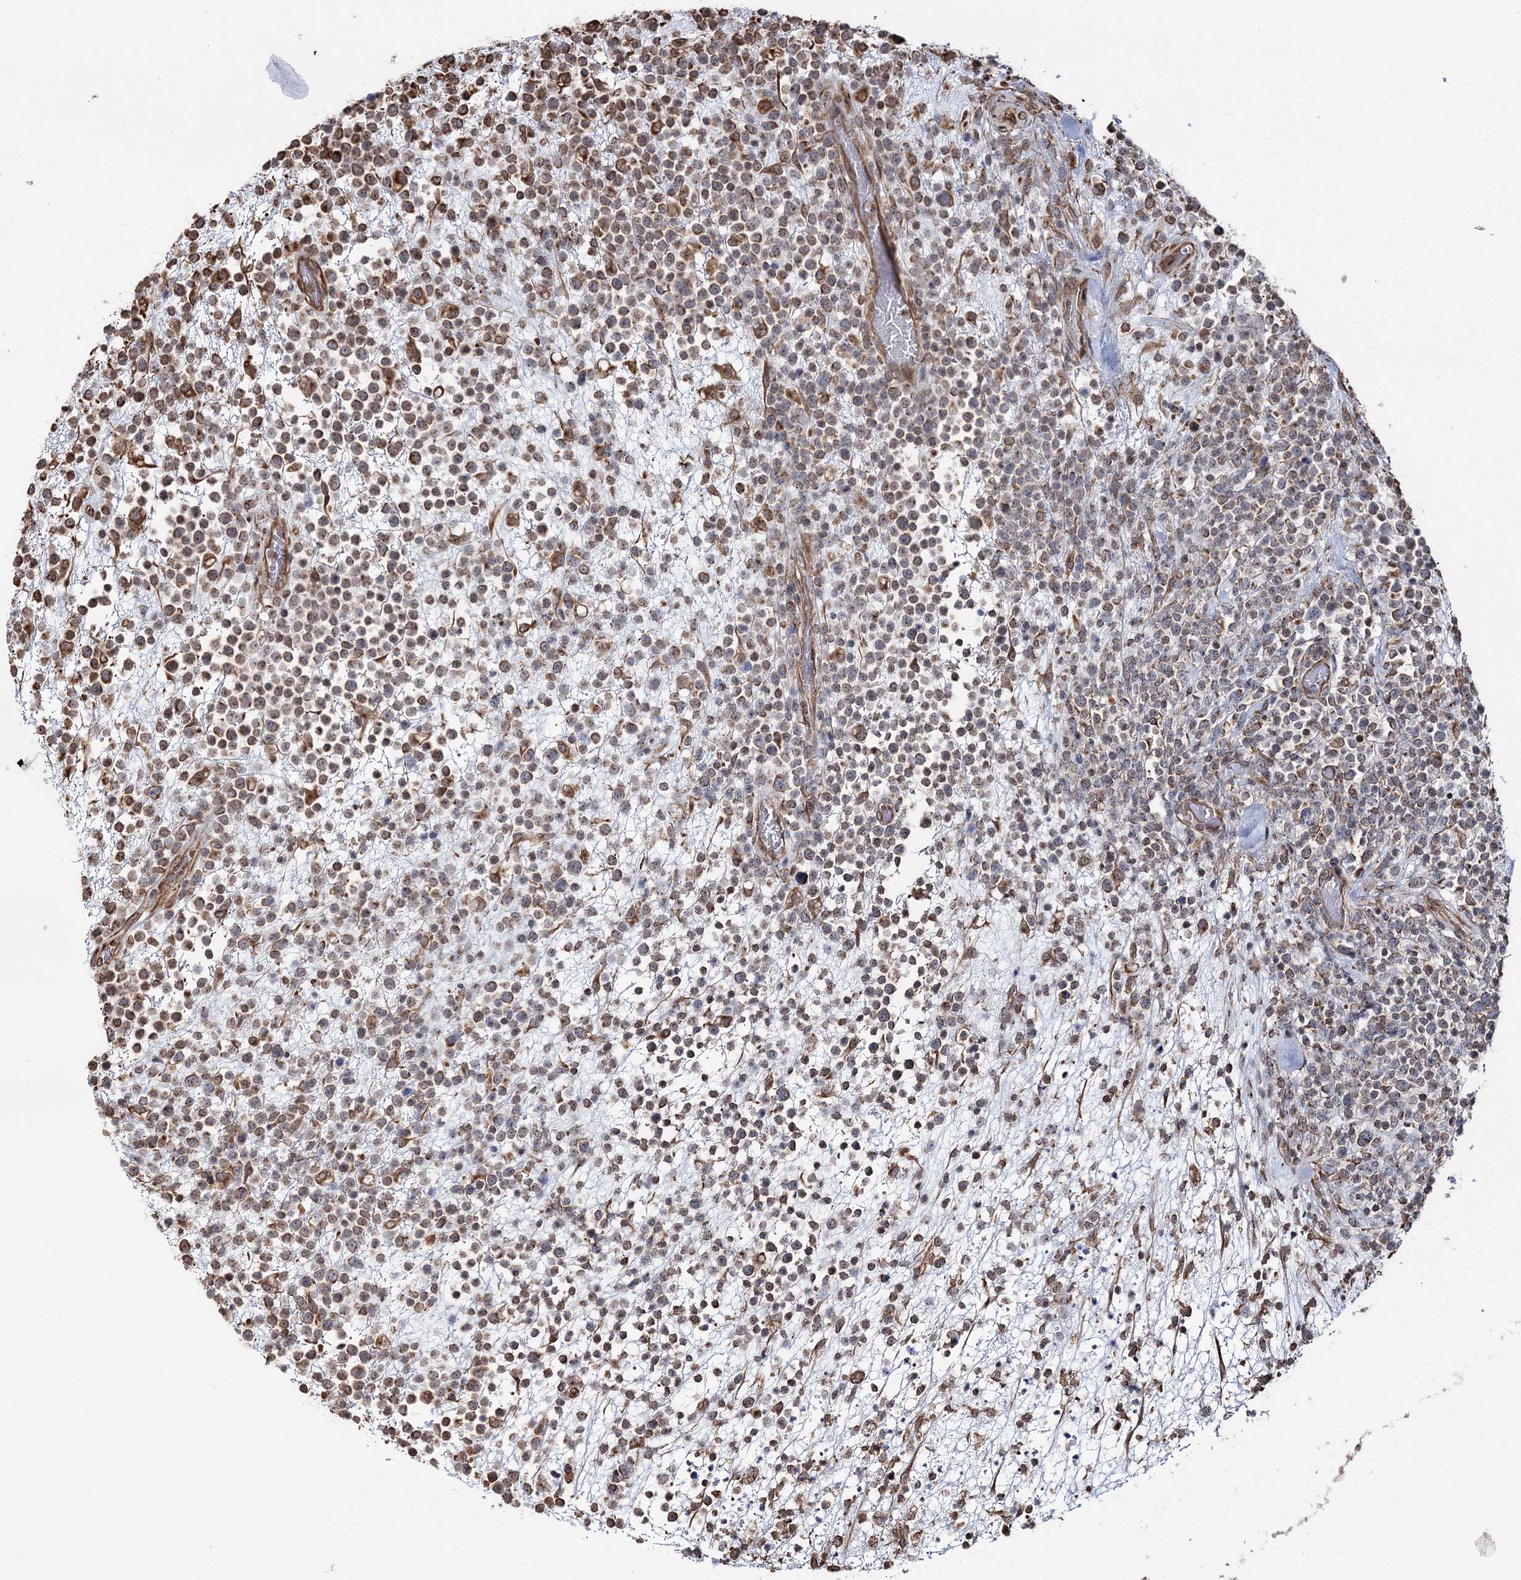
{"staining": {"intensity": "moderate", "quantity": "25%-75%", "location": "cytoplasmic/membranous"}, "tissue": "lymphoma", "cell_type": "Tumor cells", "image_type": "cancer", "snomed": [{"axis": "morphology", "description": "Malignant lymphoma, non-Hodgkin's type, High grade"}, {"axis": "topography", "description": "Colon"}], "caption": "This micrograph demonstrates lymphoma stained with IHC to label a protein in brown. The cytoplasmic/membranous of tumor cells show moderate positivity for the protein. Nuclei are counter-stained blue.", "gene": "ATP11B", "patient": {"sex": "female", "age": 53}}